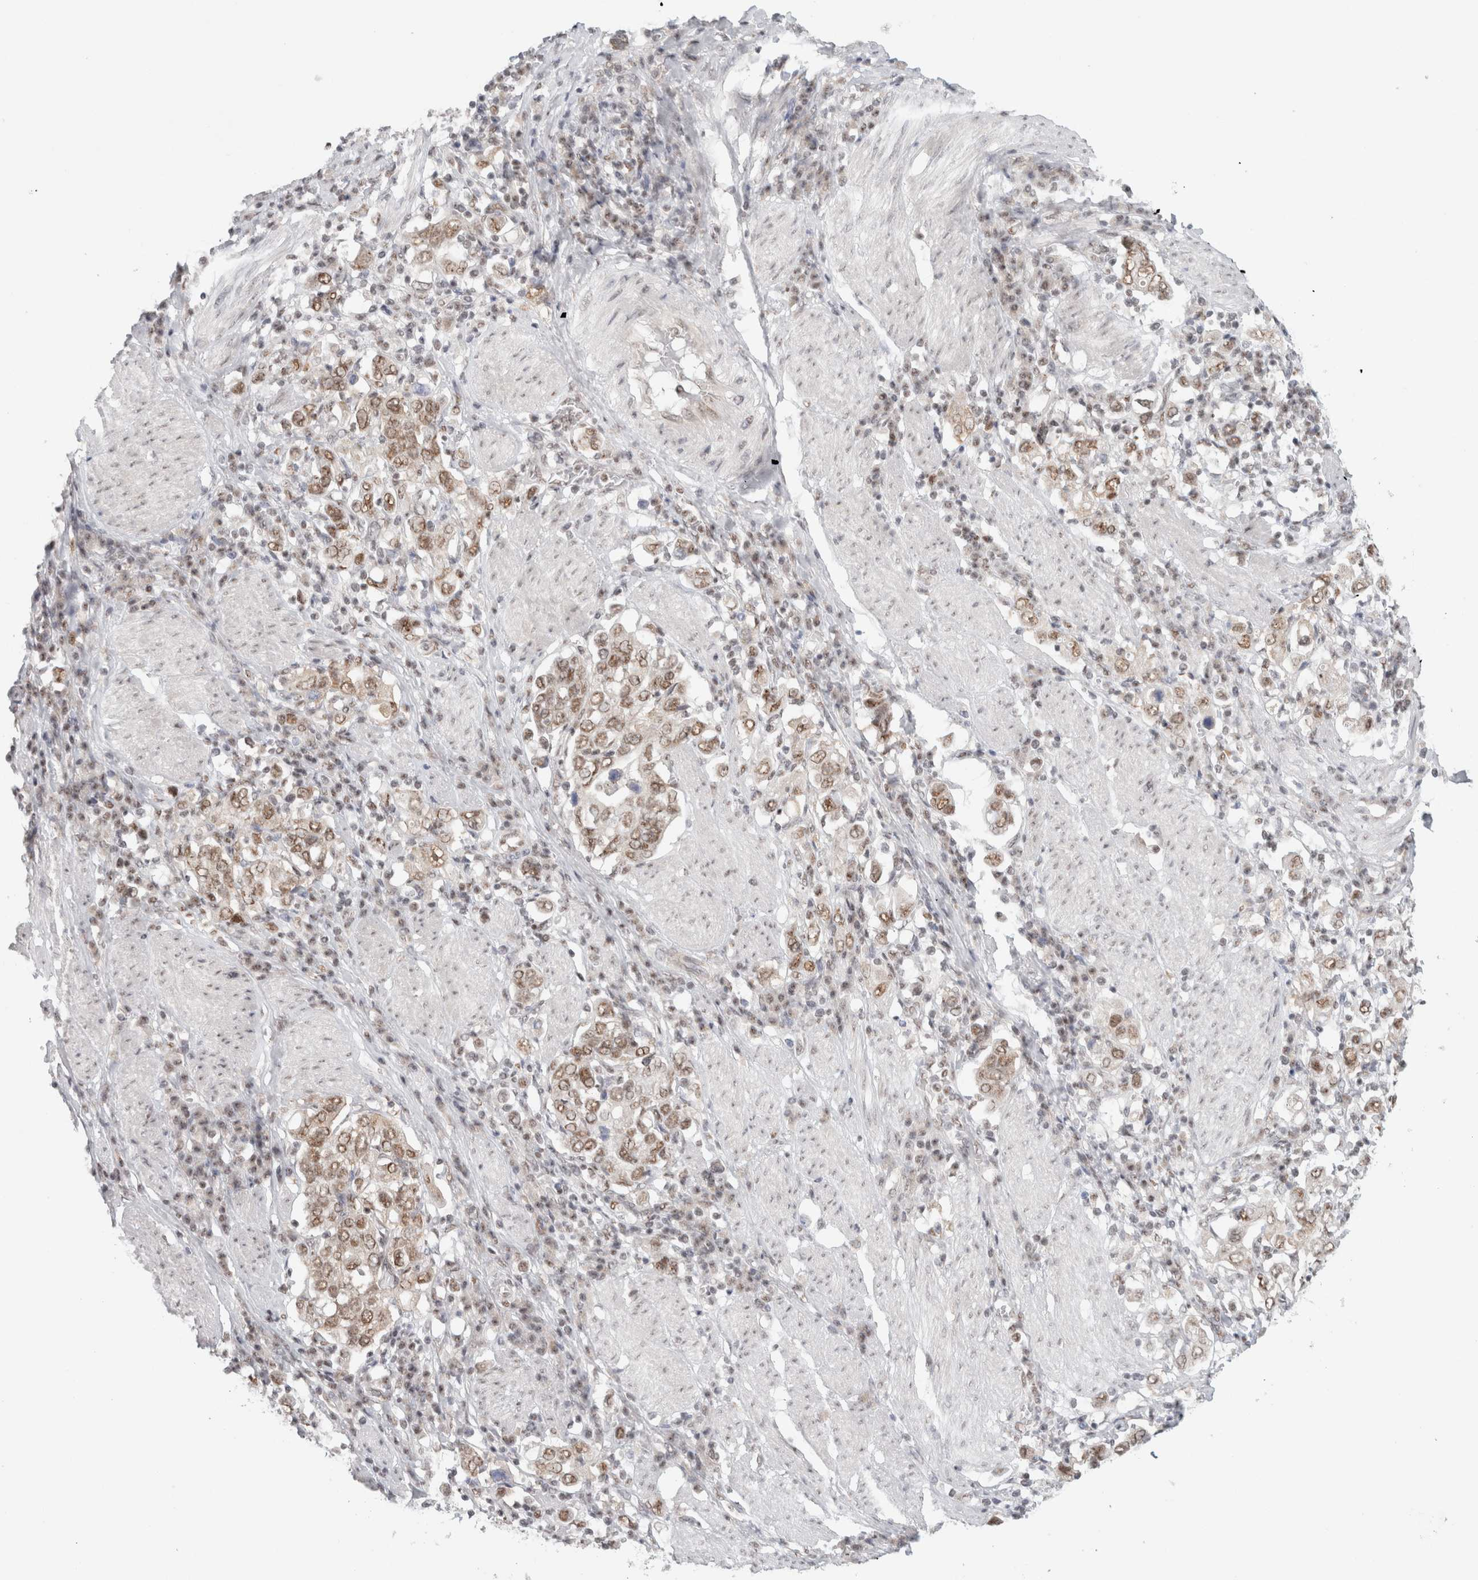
{"staining": {"intensity": "moderate", "quantity": ">75%", "location": "nuclear"}, "tissue": "stomach cancer", "cell_type": "Tumor cells", "image_type": "cancer", "snomed": [{"axis": "morphology", "description": "Adenocarcinoma, NOS"}, {"axis": "topography", "description": "Stomach, upper"}], "caption": "A brown stain shows moderate nuclear positivity of a protein in human adenocarcinoma (stomach) tumor cells.", "gene": "TRMT12", "patient": {"sex": "male", "age": 62}}